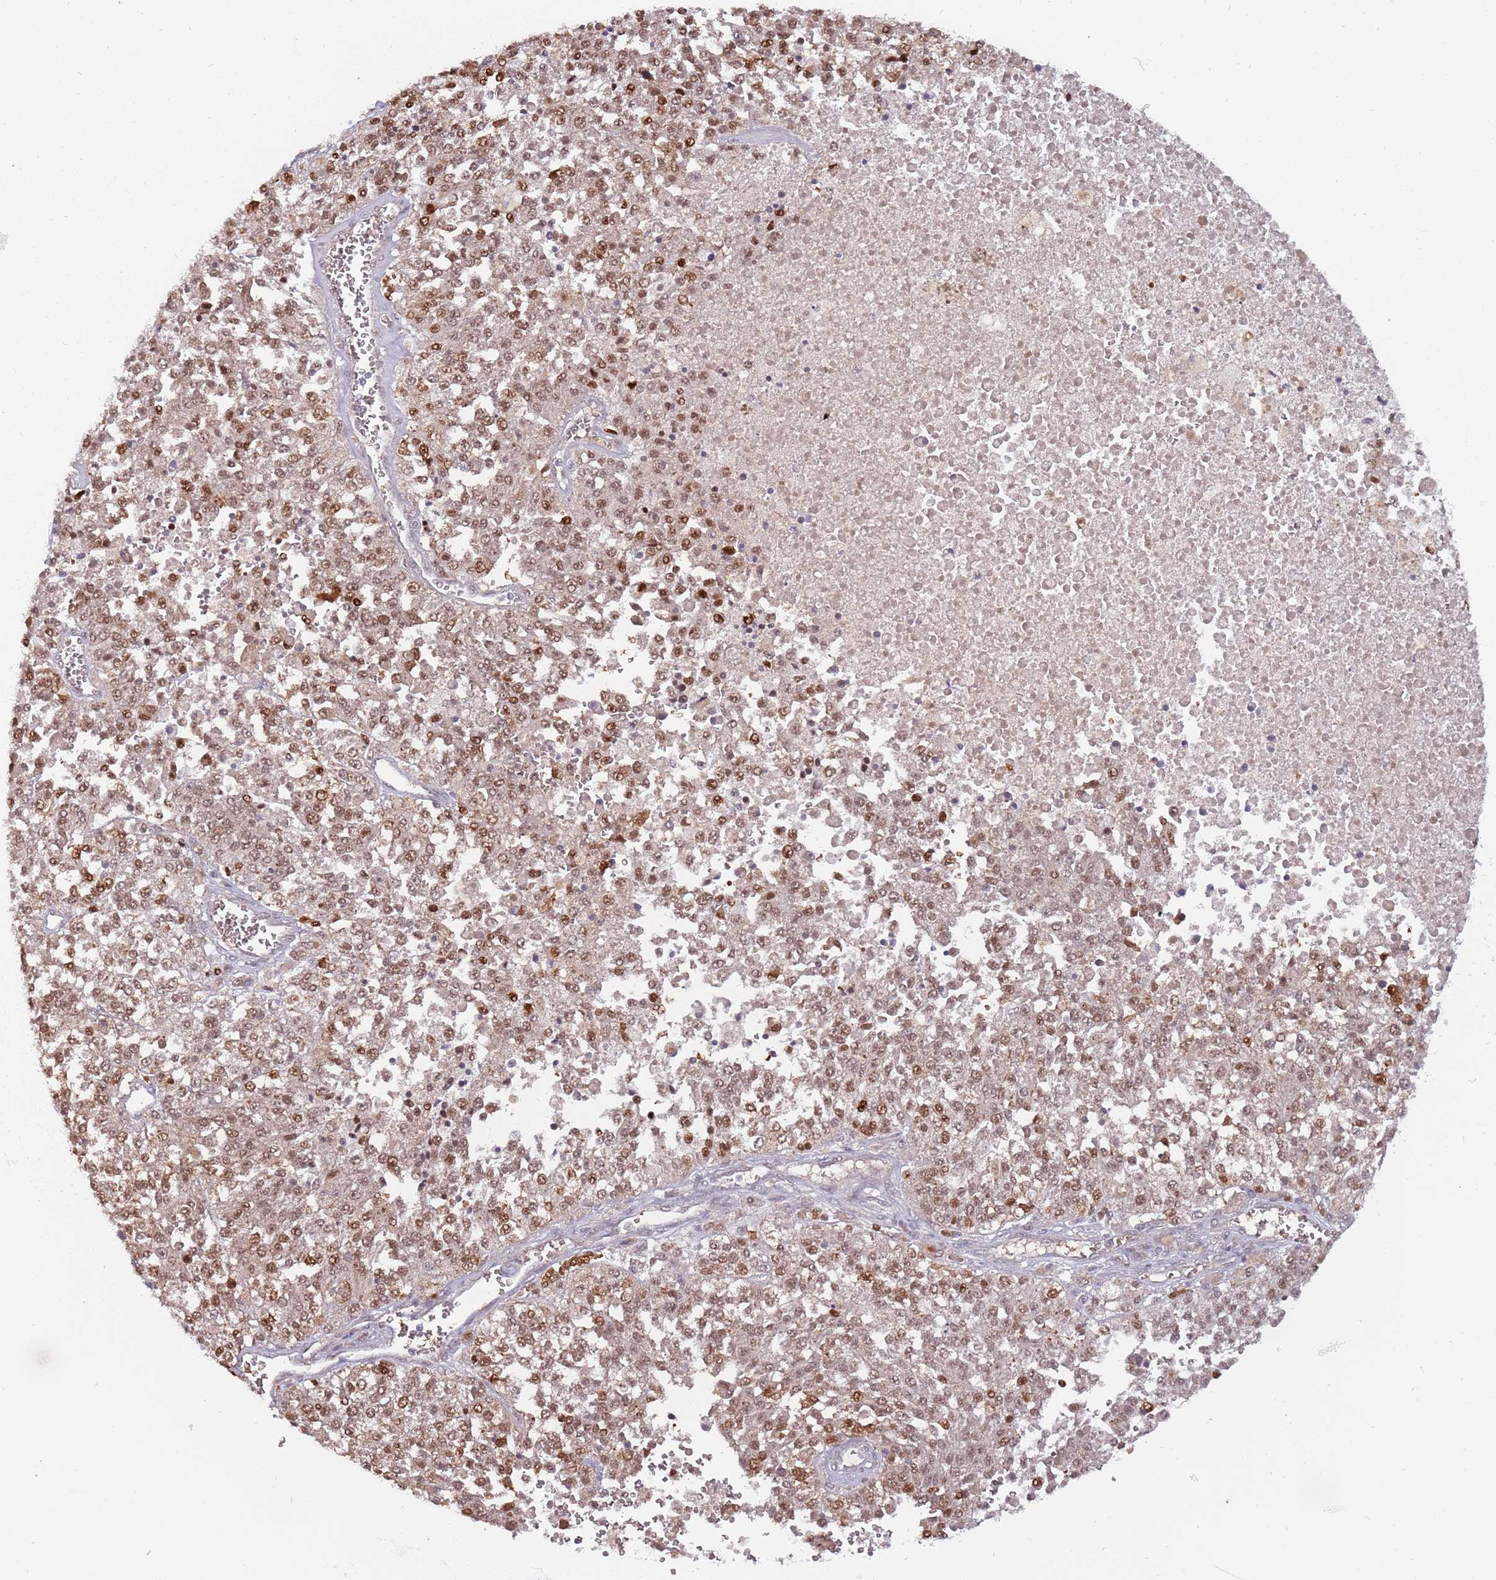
{"staining": {"intensity": "moderate", "quantity": ">75%", "location": "nuclear"}, "tissue": "melanoma", "cell_type": "Tumor cells", "image_type": "cancer", "snomed": [{"axis": "morphology", "description": "Malignant melanoma, NOS"}, {"axis": "topography", "description": "Skin"}], "caption": "A brown stain labels moderate nuclear staining of a protein in melanoma tumor cells.", "gene": "ZBTB5", "patient": {"sex": "female", "age": 64}}